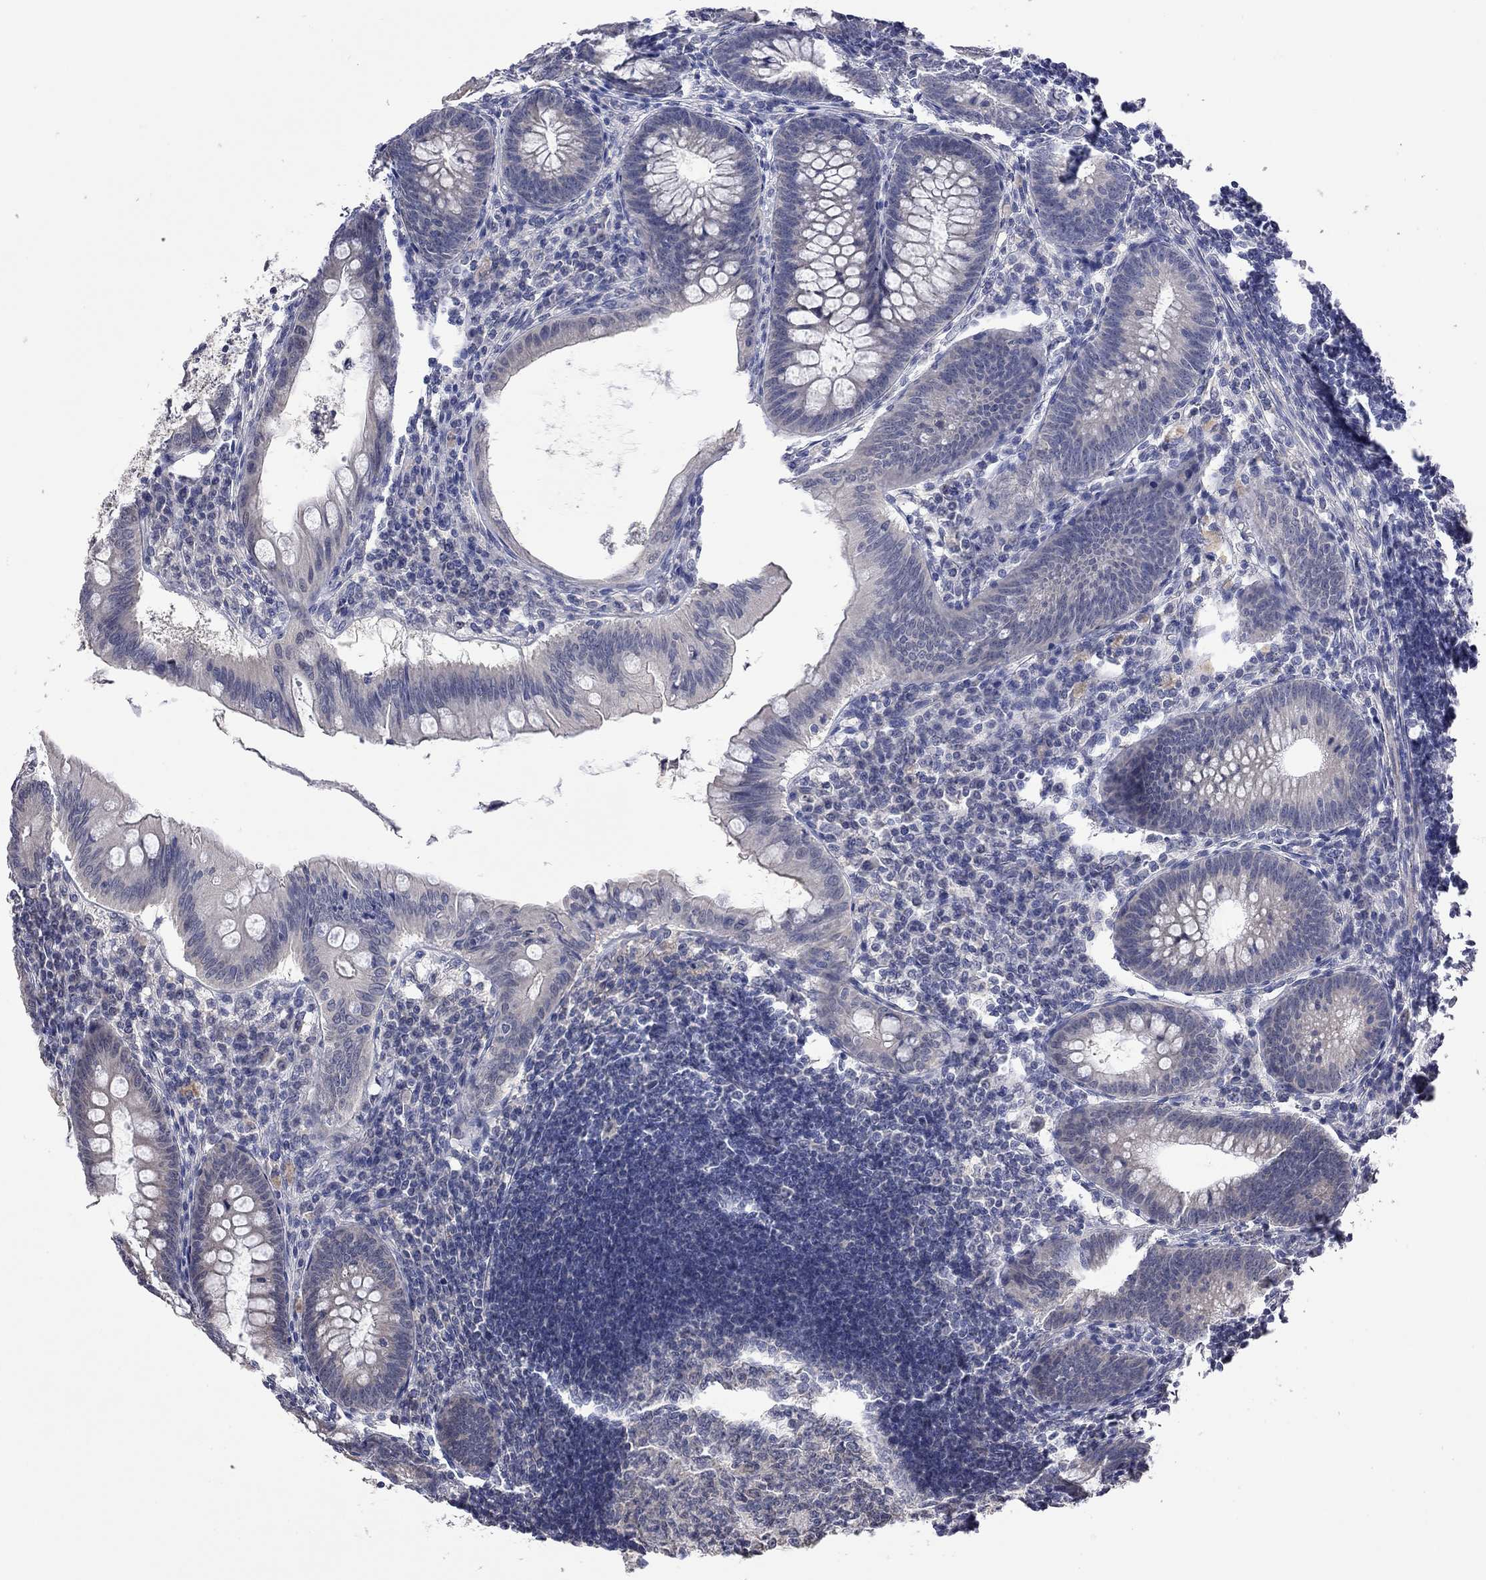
{"staining": {"intensity": "negative", "quantity": "none", "location": "none"}, "tissue": "appendix", "cell_type": "Glandular cells", "image_type": "normal", "snomed": [{"axis": "morphology", "description": "Normal tissue, NOS"}, {"axis": "morphology", "description": "Inflammation, NOS"}, {"axis": "topography", "description": "Appendix"}], "caption": "Immunohistochemical staining of normal human appendix shows no significant expression in glandular cells. (Brightfield microscopy of DAB immunohistochemistry at high magnification).", "gene": "FABP12", "patient": {"sex": "male", "age": 16}}